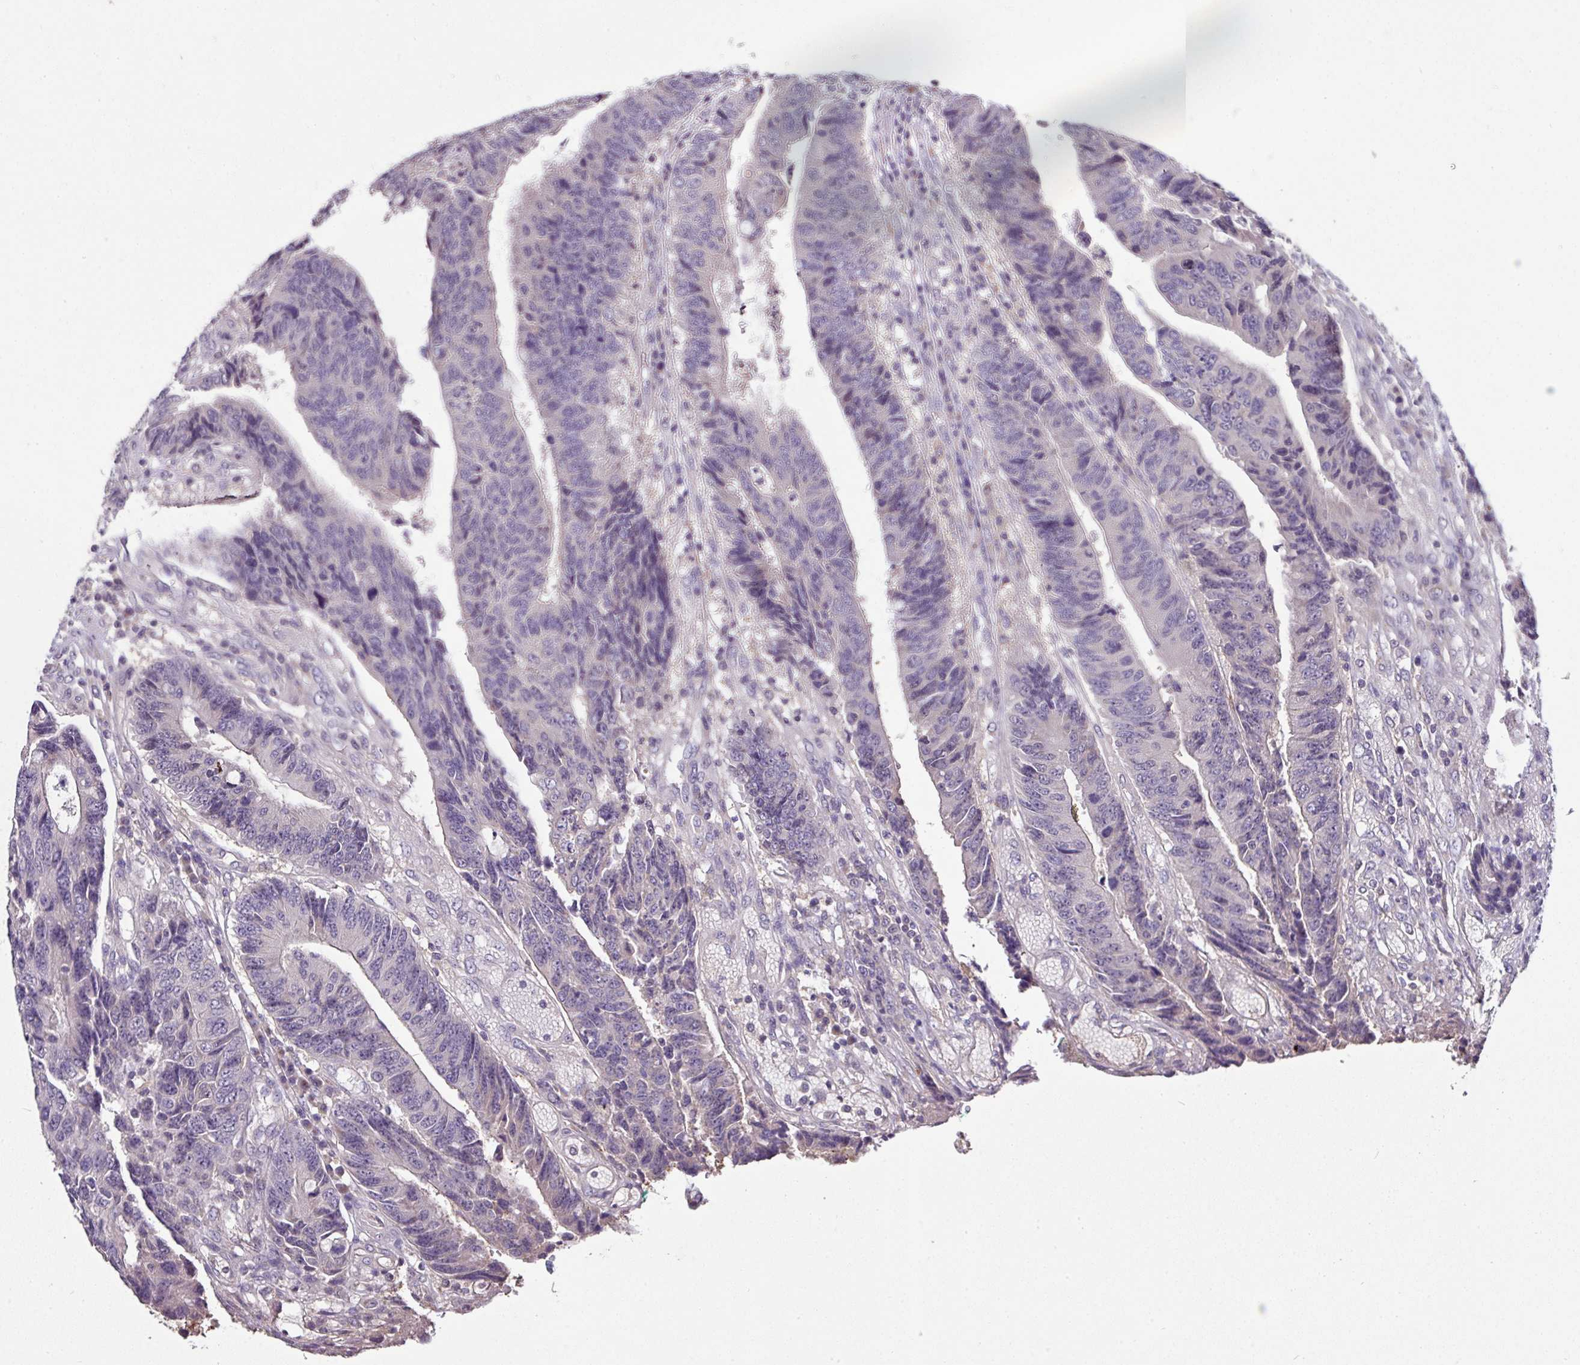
{"staining": {"intensity": "negative", "quantity": "none", "location": "none"}, "tissue": "colorectal cancer", "cell_type": "Tumor cells", "image_type": "cancer", "snomed": [{"axis": "morphology", "description": "Adenocarcinoma, NOS"}, {"axis": "topography", "description": "Rectum"}], "caption": "Tumor cells show no significant expression in colorectal cancer (adenocarcinoma).", "gene": "AEBP2", "patient": {"sex": "male", "age": 84}}